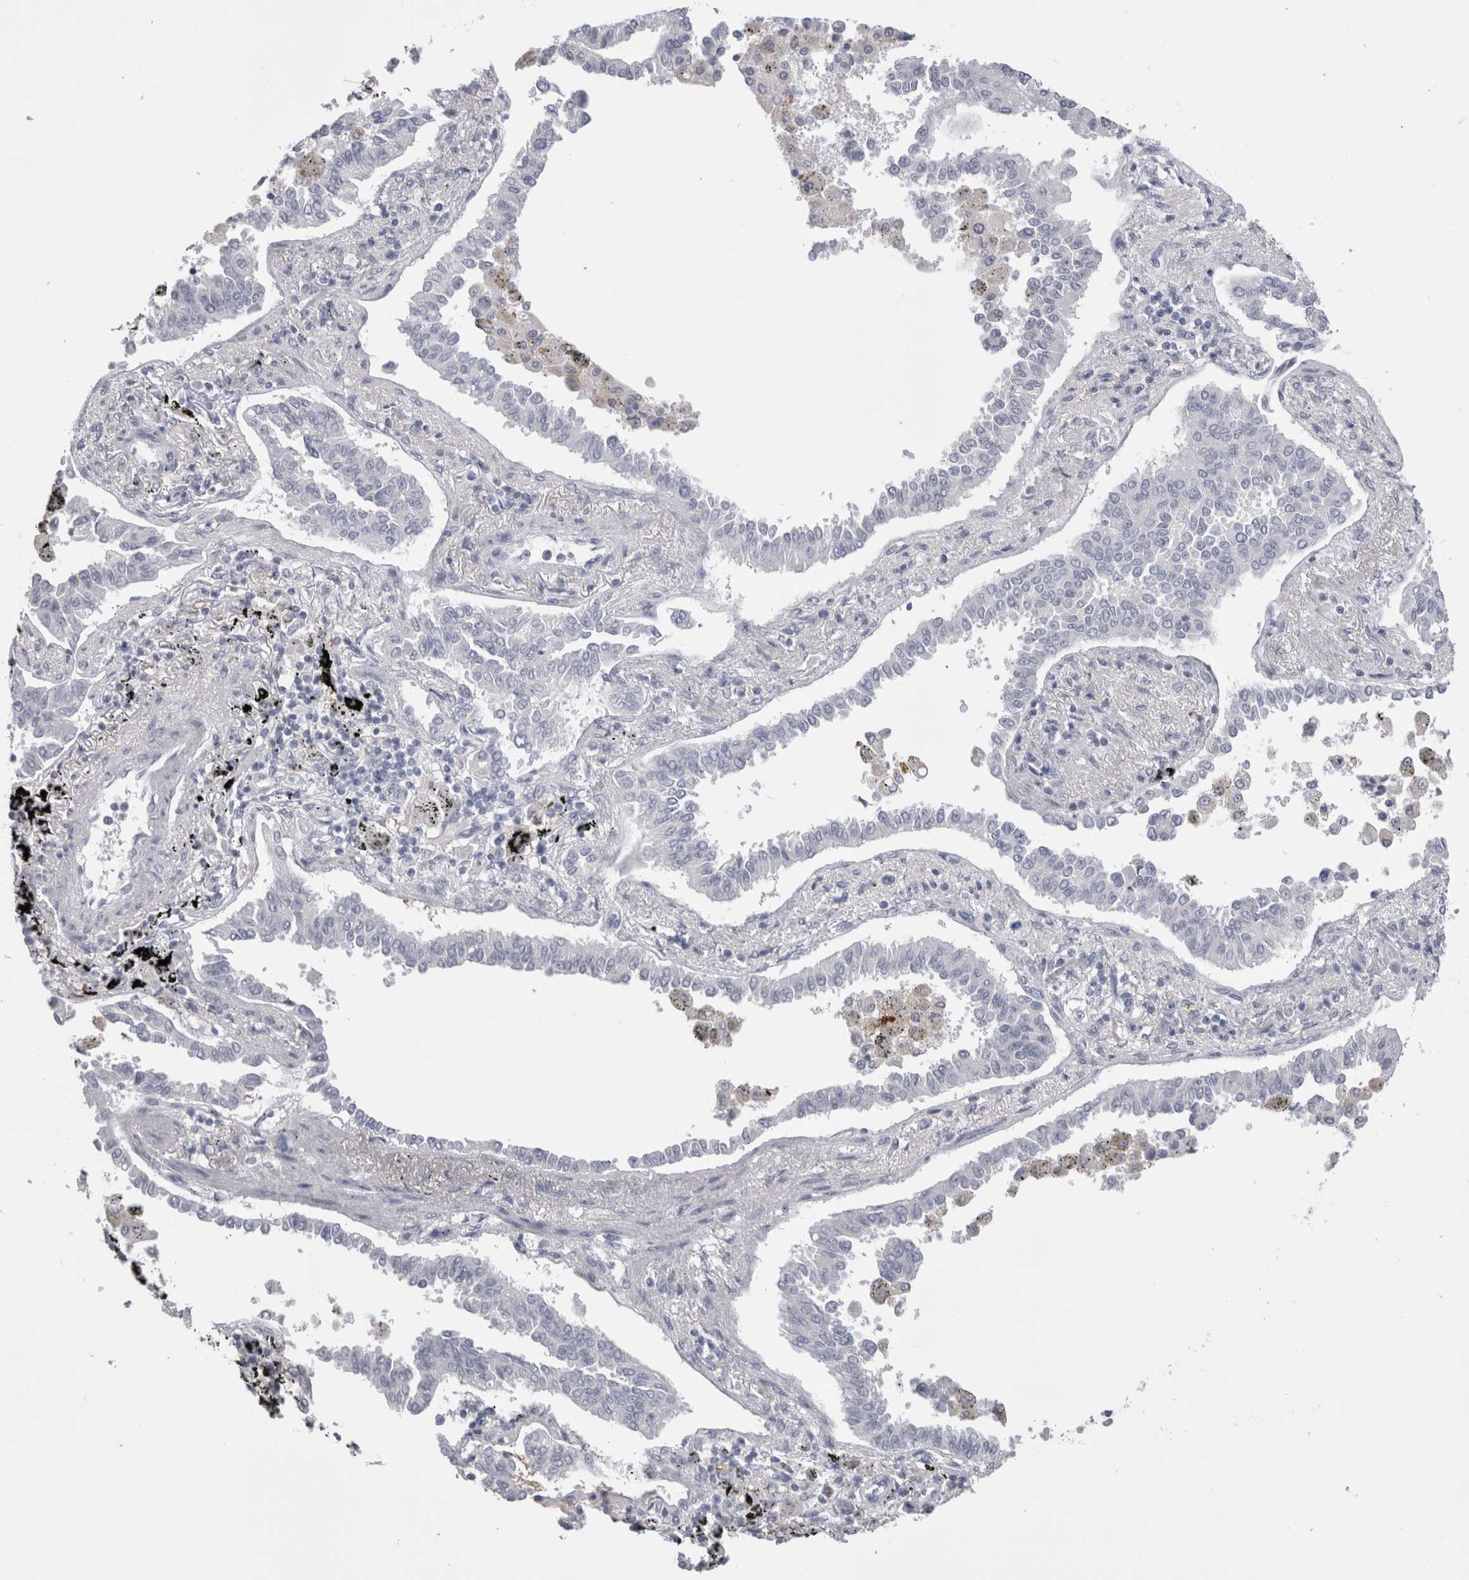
{"staining": {"intensity": "negative", "quantity": "none", "location": "none"}, "tissue": "lung cancer", "cell_type": "Tumor cells", "image_type": "cancer", "snomed": [{"axis": "morphology", "description": "Normal tissue, NOS"}, {"axis": "morphology", "description": "Adenocarcinoma, NOS"}, {"axis": "topography", "description": "Lung"}], "caption": "IHC of human adenocarcinoma (lung) demonstrates no positivity in tumor cells.", "gene": "SUCNR1", "patient": {"sex": "male", "age": 59}}